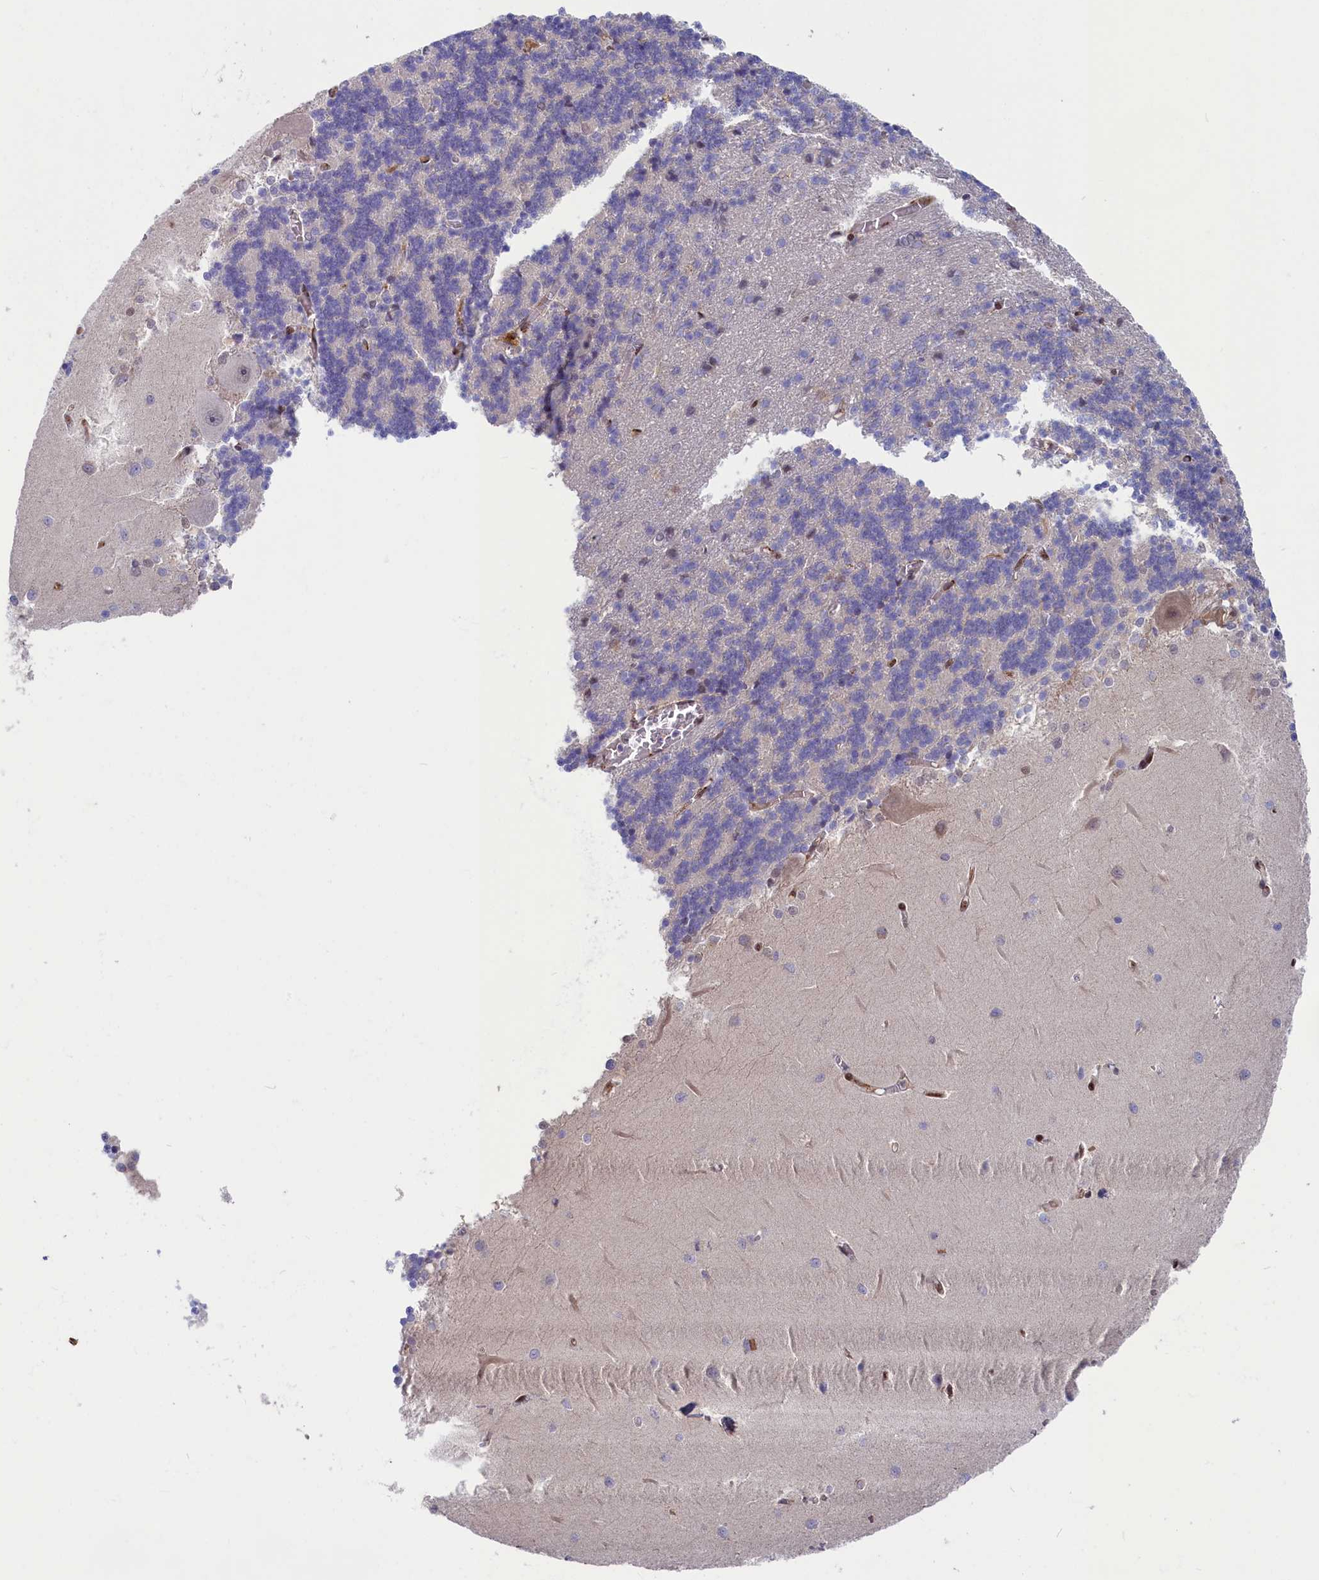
{"staining": {"intensity": "negative", "quantity": "none", "location": "none"}, "tissue": "cerebellum", "cell_type": "Cells in granular layer", "image_type": "normal", "snomed": [{"axis": "morphology", "description": "Normal tissue, NOS"}, {"axis": "topography", "description": "Cerebellum"}], "caption": "Cerebellum stained for a protein using immunohistochemistry reveals no positivity cells in granular layer.", "gene": "CHST12", "patient": {"sex": "male", "age": 37}}